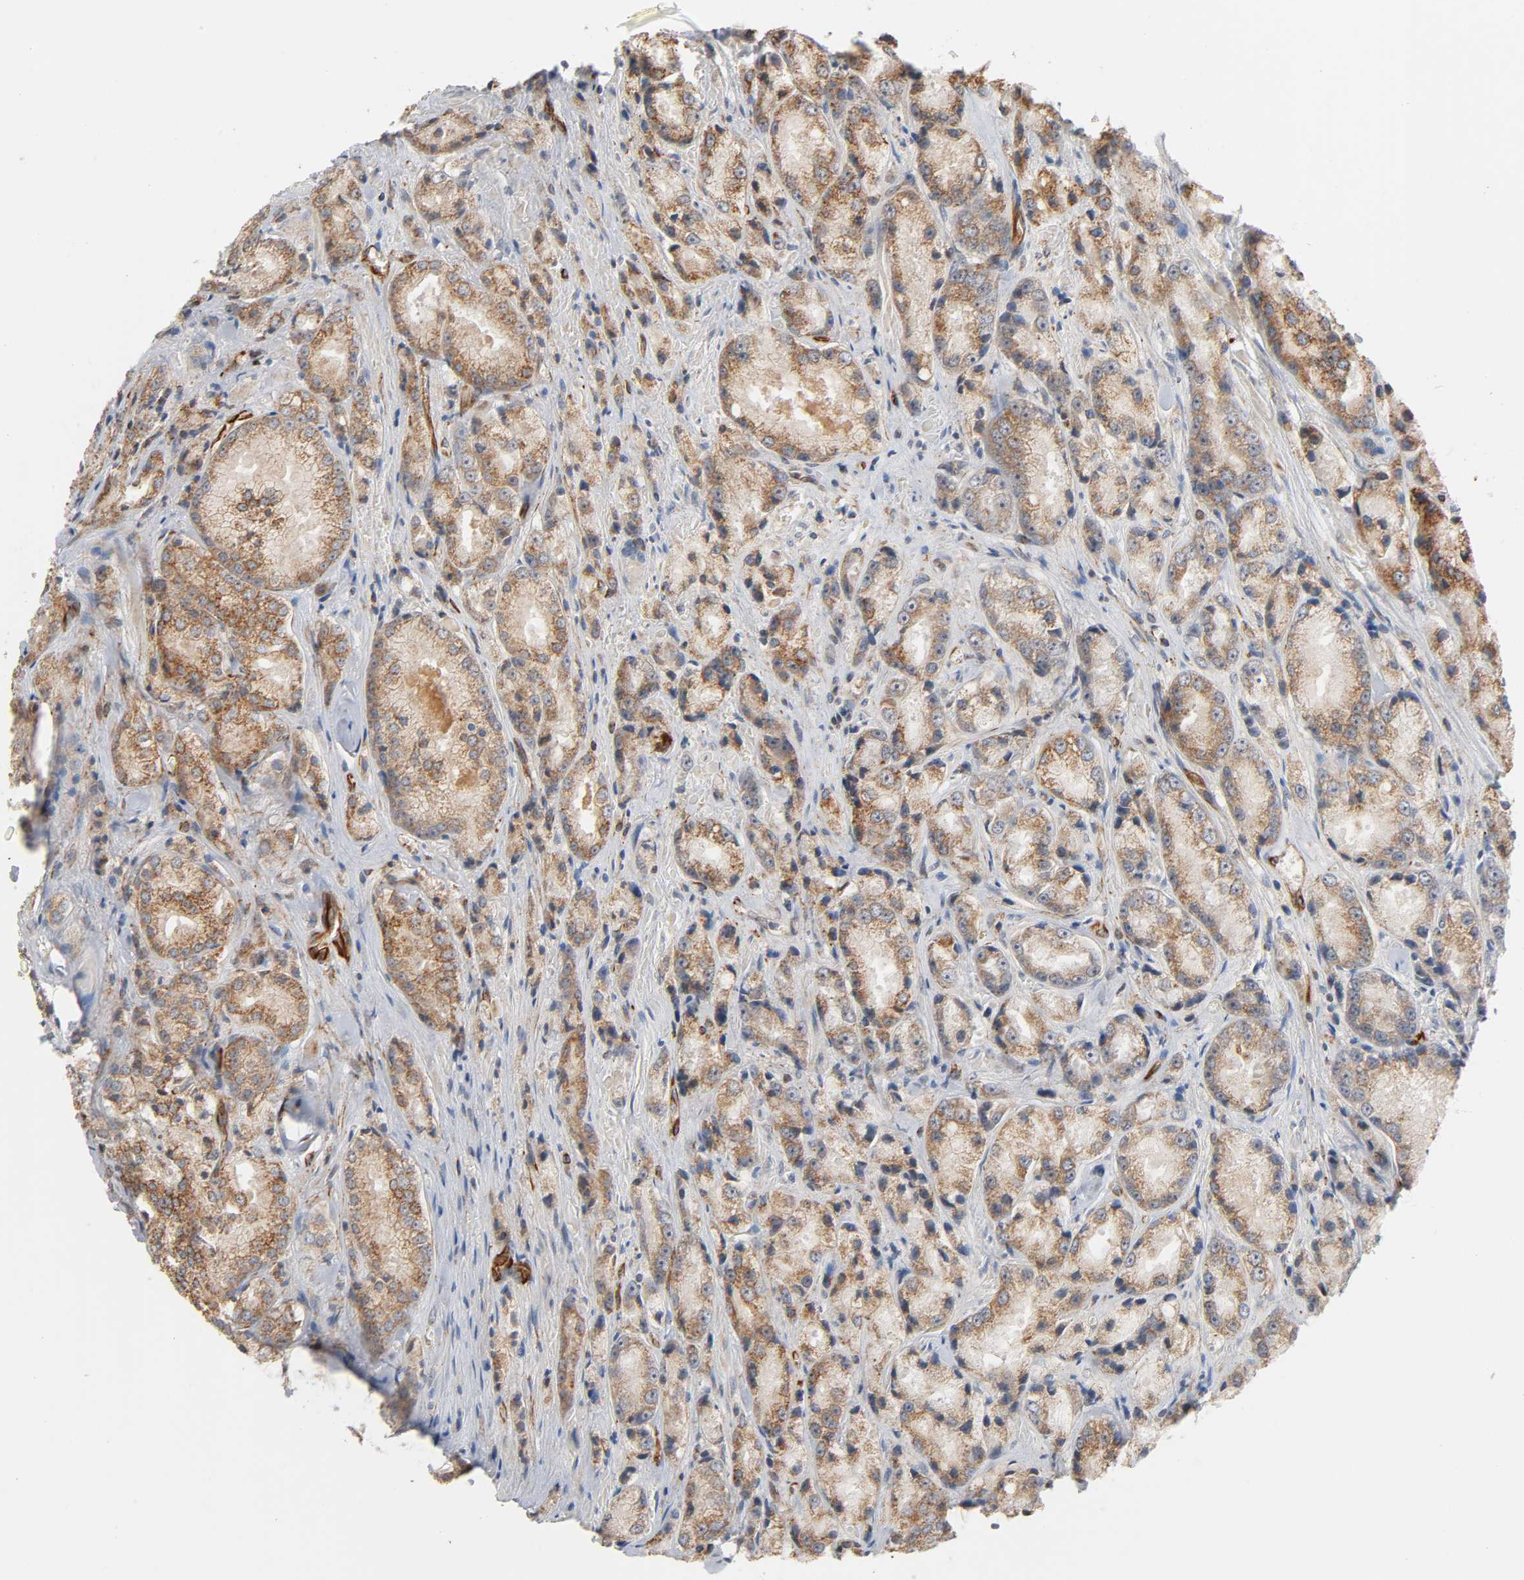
{"staining": {"intensity": "moderate", "quantity": ">75%", "location": "cytoplasmic/membranous"}, "tissue": "prostate cancer", "cell_type": "Tumor cells", "image_type": "cancer", "snomed": [{"axis": "morphology", "description": "Adenocarcinoma, Low grade"}, {"axis": "topography", "description": "Prostate"}], "caption": "Immunohistochemistry micrograph of human prostate low-grade adenocarcinoma stained for a protein (brown), which exhibits medium levels of moderate cytoplasmic/membranous expression in about >75% of tumor cells.", "gene": "REEP6", "patient": {"sex": "male", "age": 64}}